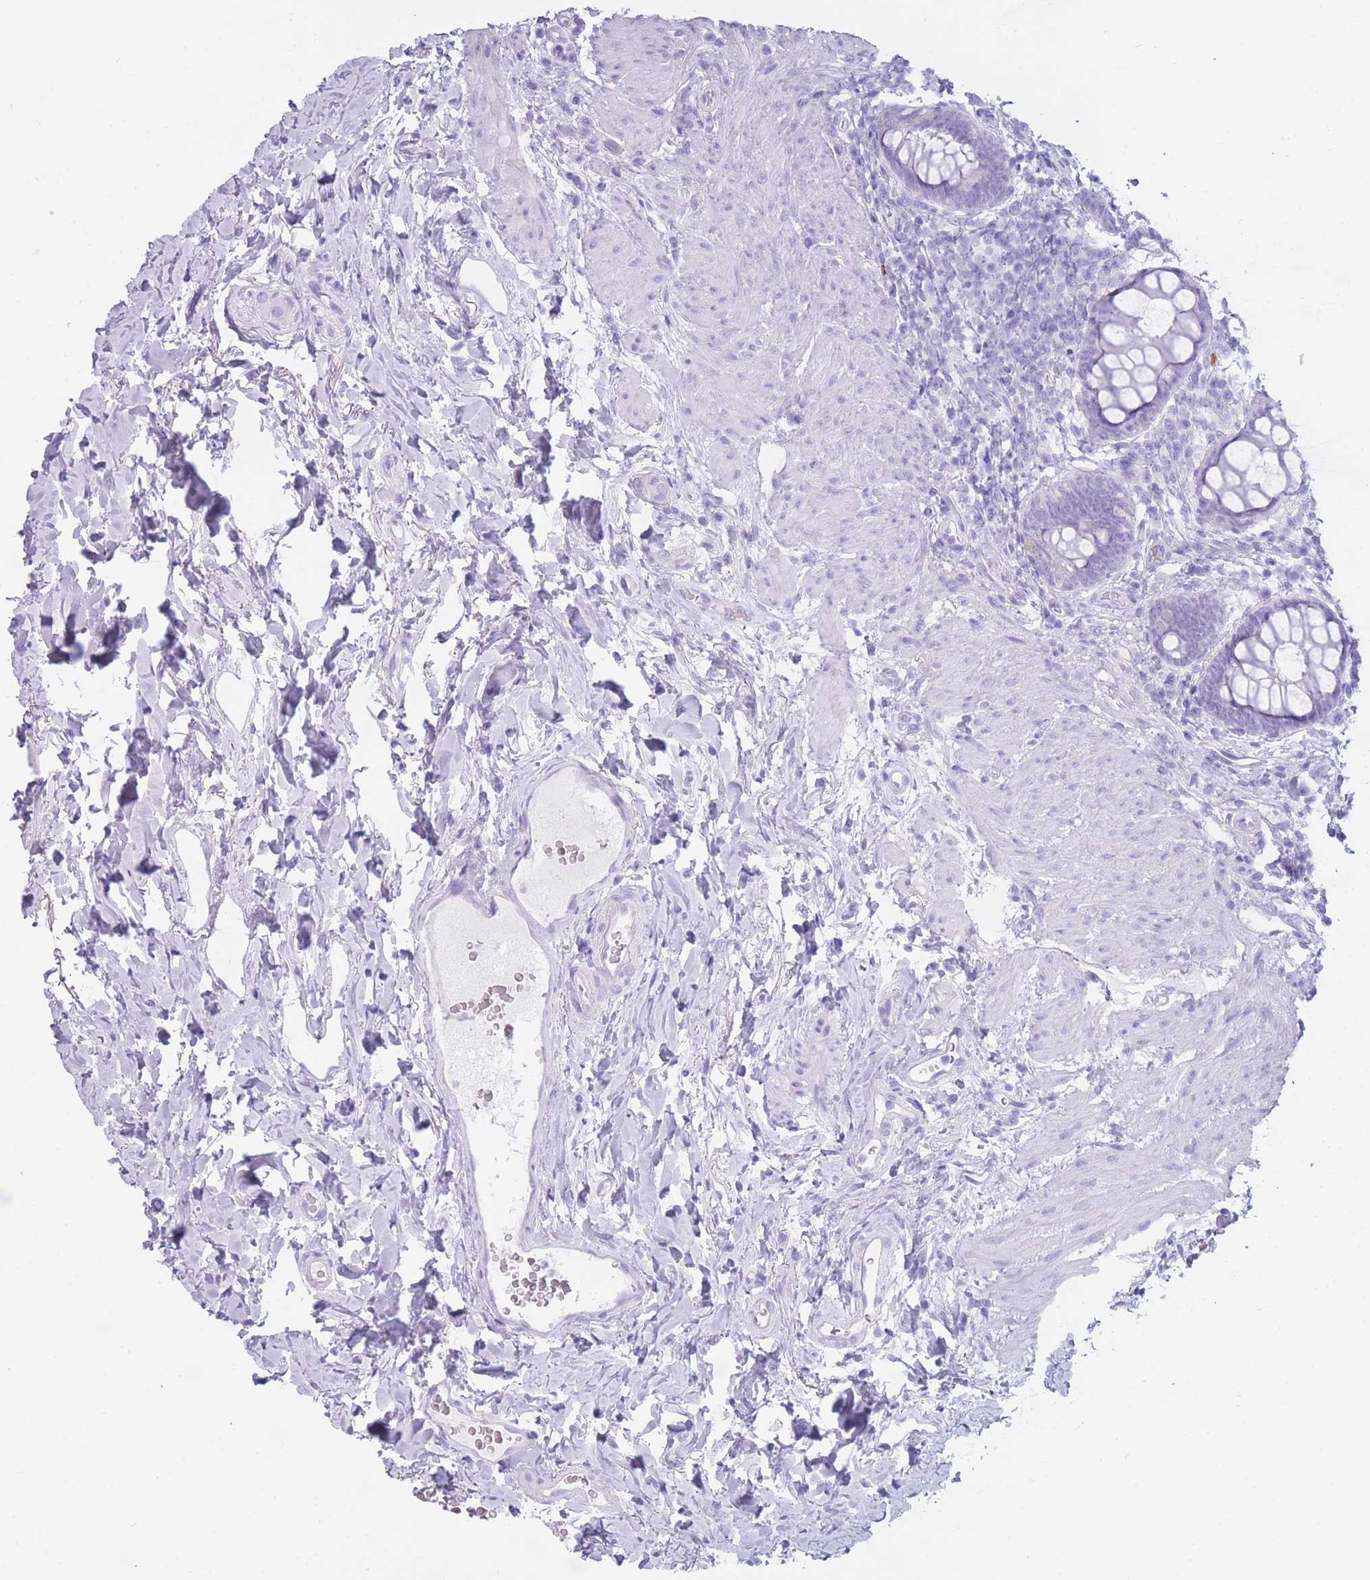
{"staining": {"intensity": "negative", "quantity": "none", "location": "none"}, "tissue": "rectum", "cell_type": "Glandular cells", "image_type": "normal", "snomed": [{"axis": "morphology", "description": "Normal tissue, NOS"}, {"axis": "topography", "description": "Rectum"}, {"axis": "topography", "description": "Peripheral nerve tissue"}], "caption": "A high-resolution micrograph shows immunohistochemistry staining of unremarkable rectum, which shows no significant positivity in glandular cells. (Brightfield microscopy of DAB (3,3'-diaminobenzidine) IHC at high magnification).", "gene": "TNFSF11", "patient": {"sex": "female", "age": 69}}